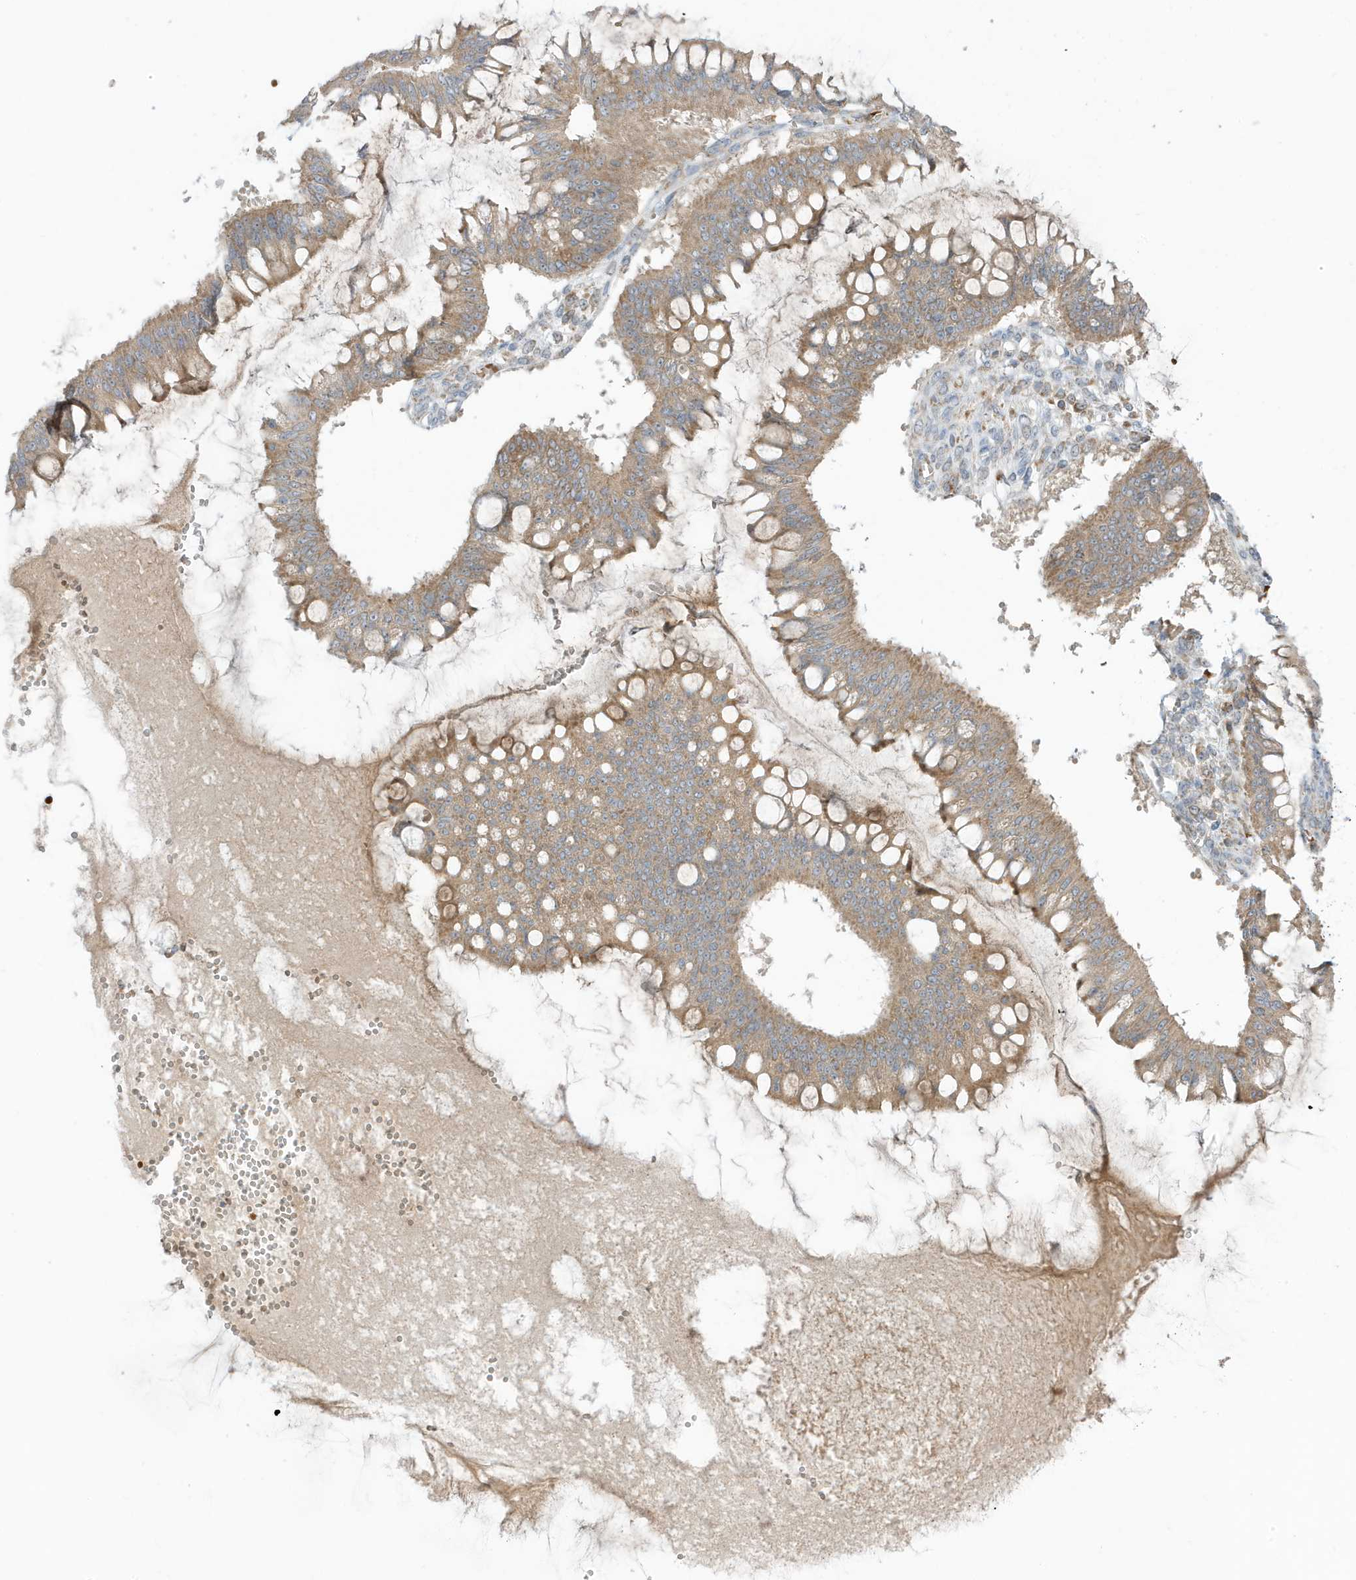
{"staining": {"intensity": "moderate", "quantity": ">75%", "location": "cytoplasmic/membranous"}, "tissue": "ovarian cancer", "cell_type": "Tumor cells", "image_type": "cancer", "snomed": [{"axis": "morphology", "description": "Cystadenocarcinoma, mucinous, NOS"}, {"axis": "topography", "description": "Ovary"}], "caption": "Mucinous cystadenocarcinoma (ovarian) stained with immunohistochemistry reveals moderate cytoplasmic/membranous expression in about >75% of tumor cells. Ihc stains the protein of interest in brown and the nuclei are stained blue.", "gene": "NPPC", "patient": {"sex": "female", "age": 73}}